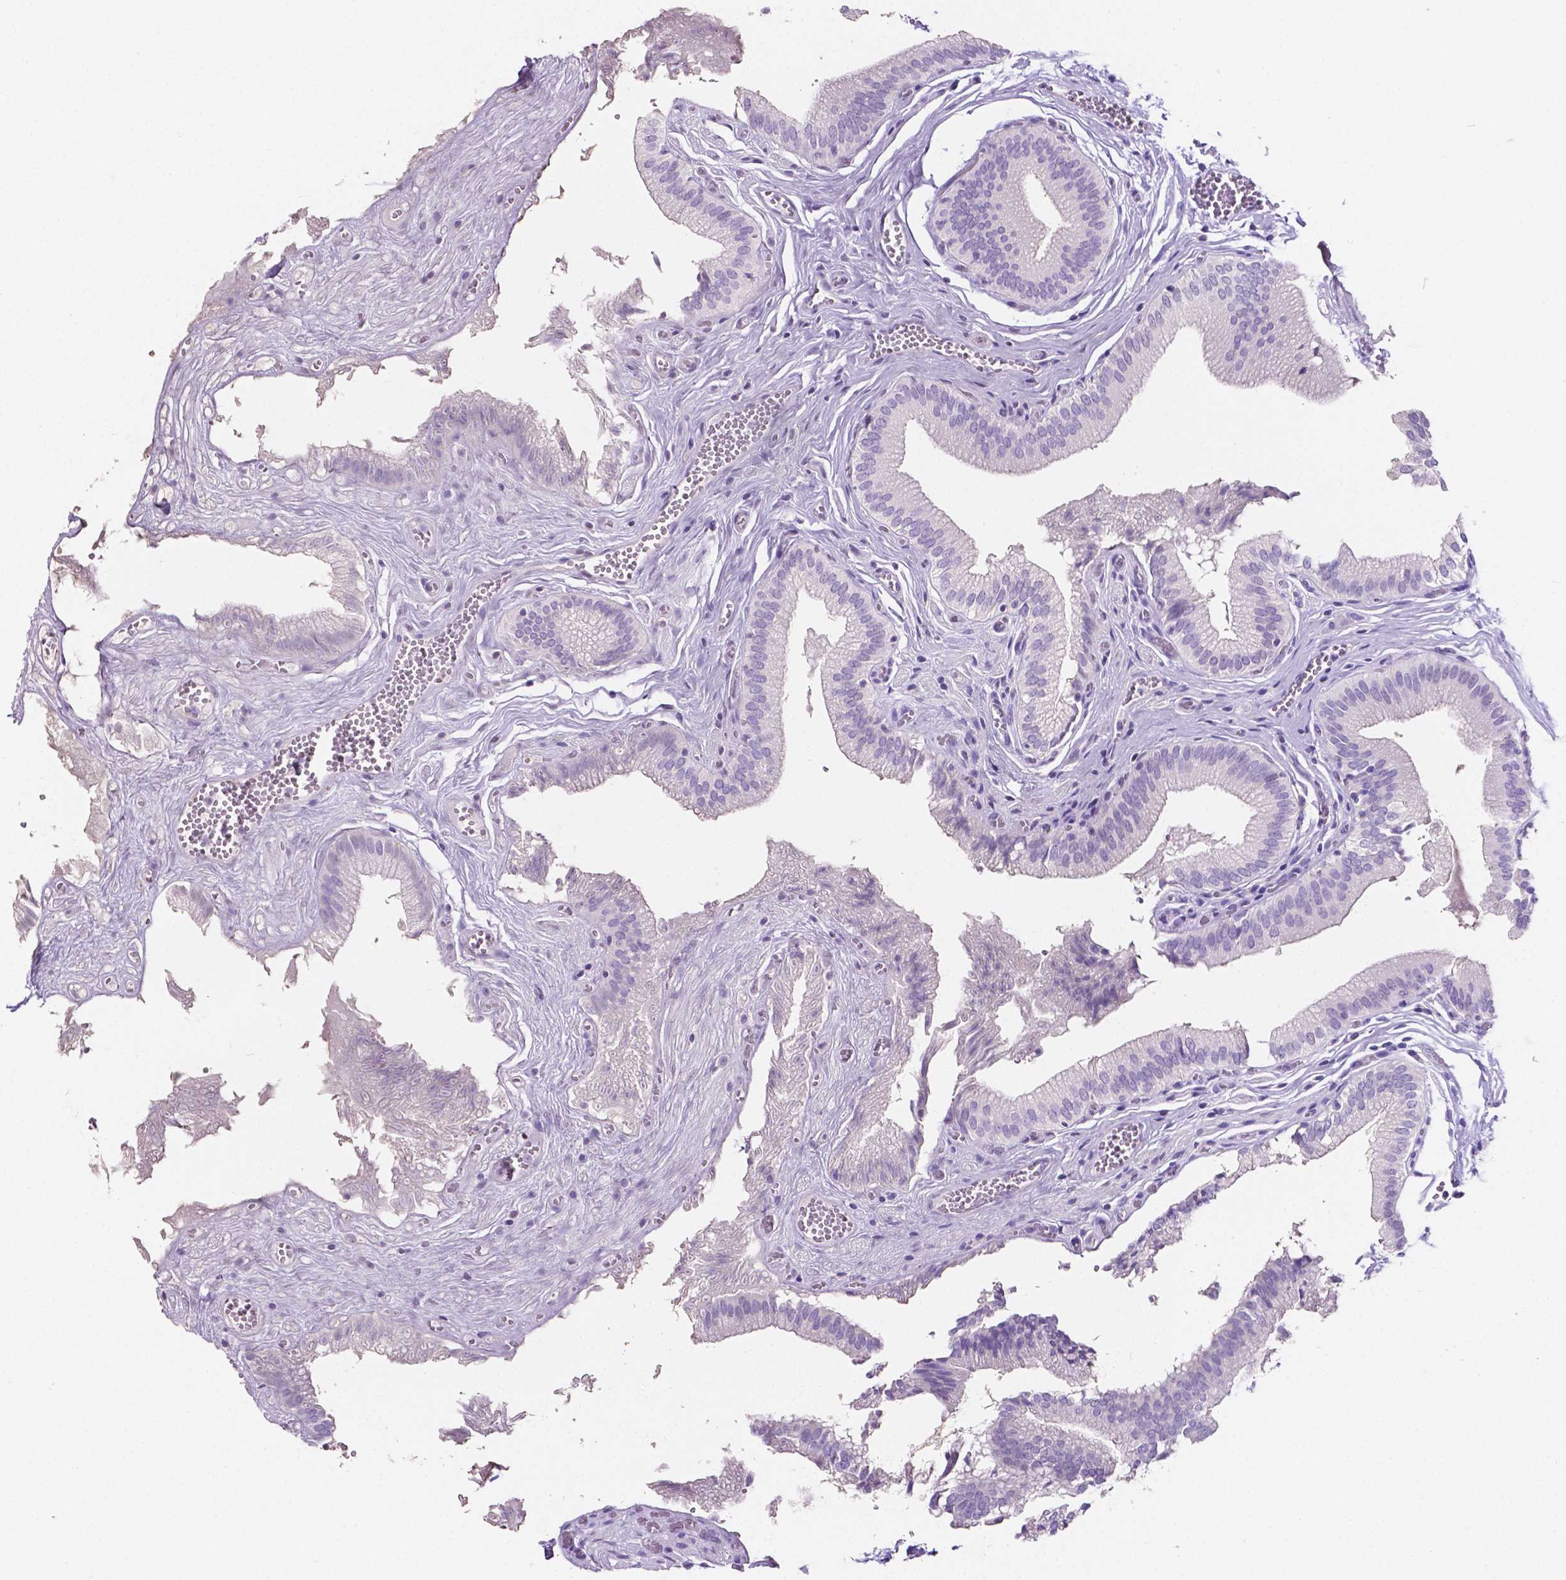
{"staining": {"intensity": "negative", "quantity": "none", "location": "none"}, "tissue": "gallbladder", "cell_type": "Glandular cells", "image_type": "normal", "snomed": [{"axis": "morphology", "description": "Normal tissue, NOS"}, {"axis": "topography", "description": "Gallbladder"}, {"axis": "topography", "description": "Peripheral nerve tissue"}], "caption": "Benign gallbladder was stained to show a protein in brown. There is no significant positivity in glandular cells. The staining was performed using DAB to visualize the protein expression in brown, while the nuclei were stained in blue with hematoxylin (Magnification: 20x).", "gene": "SLC22A2", "patient": {"sex": "male", "age": 17}}